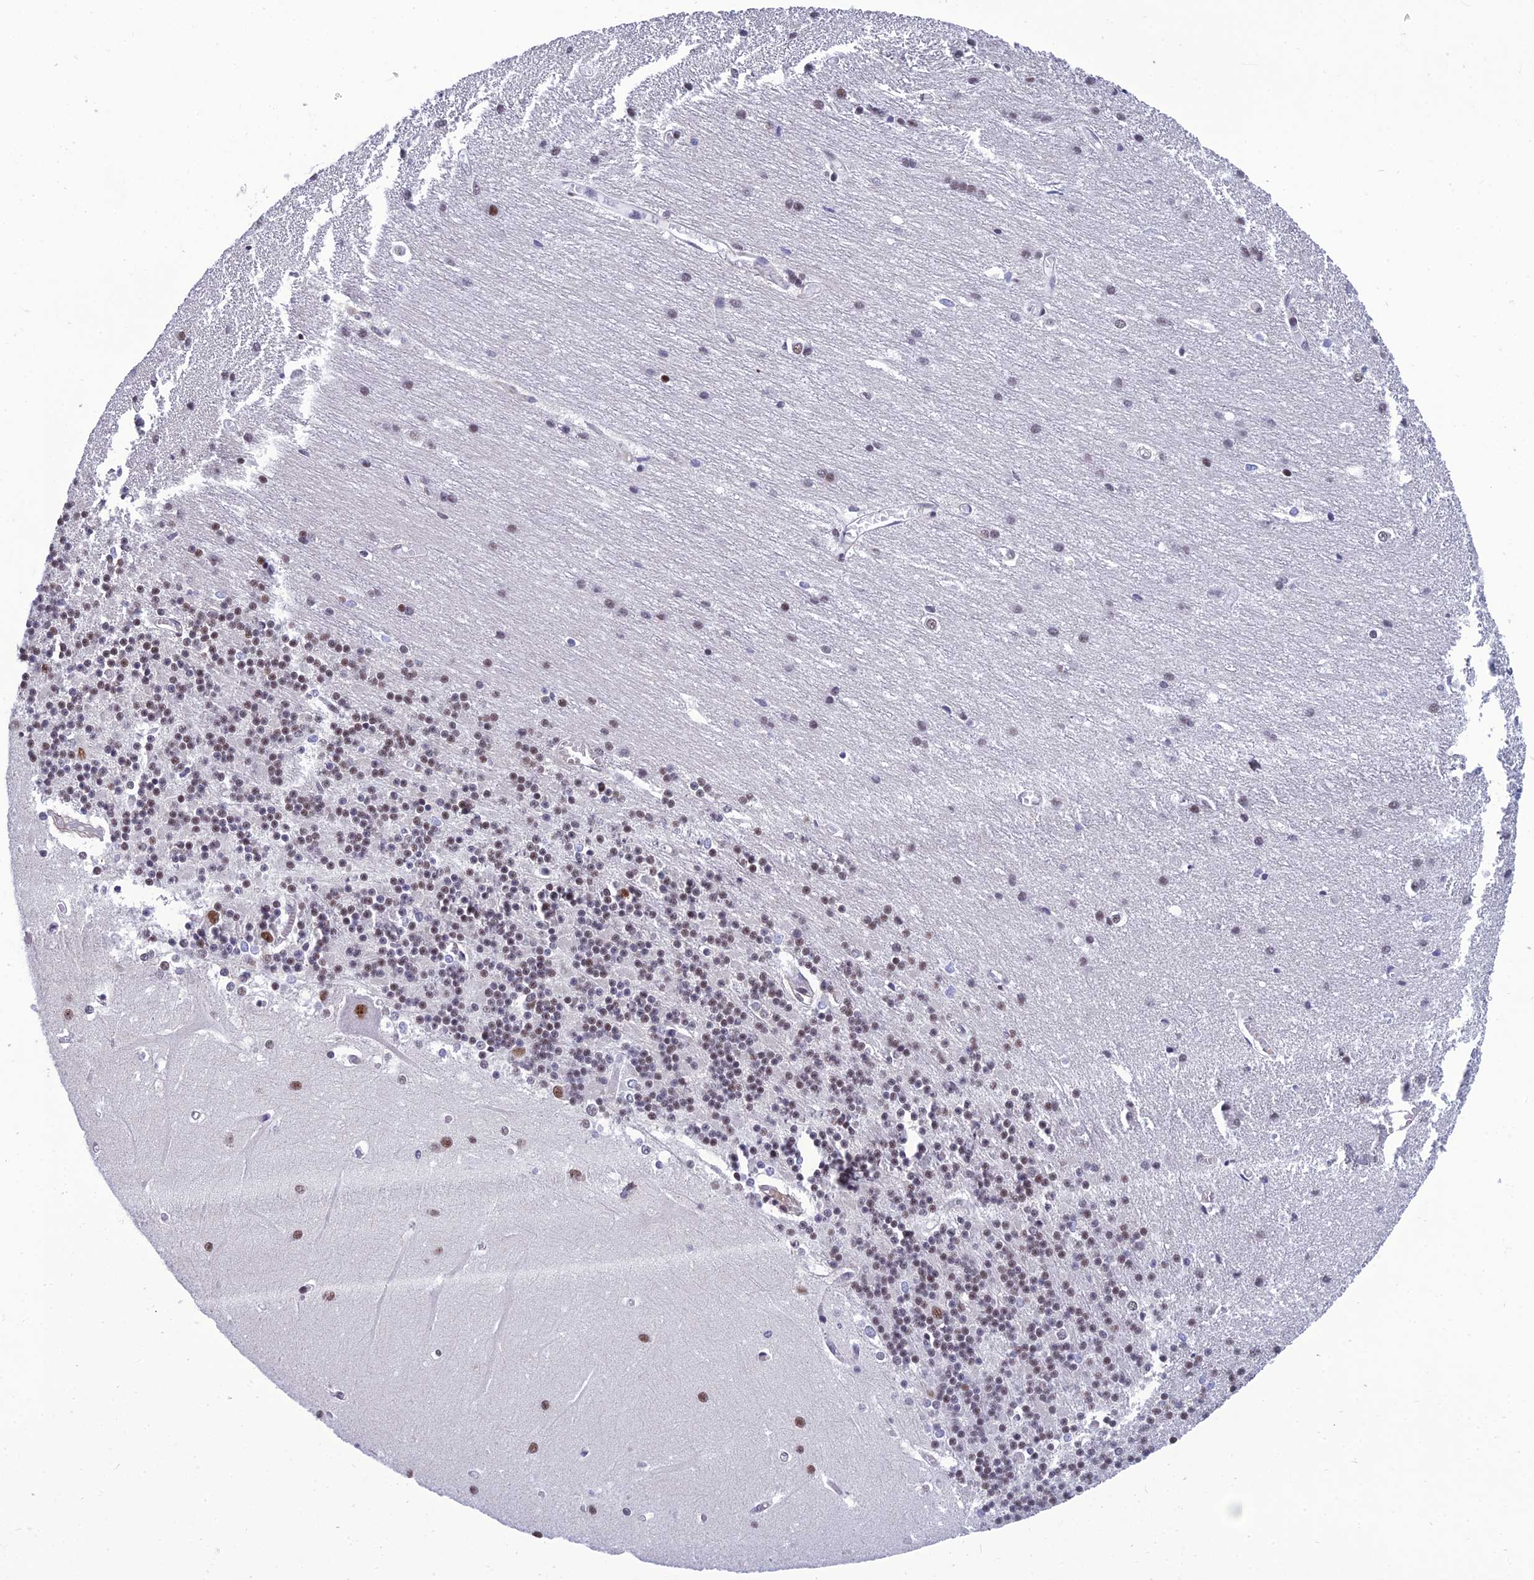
{"staining": {"intensity": "weak", "quantity": "25%-75%", "location": "nuclear"}, "tissue": "cerebellum", "cell_type": "Cells in granular layer", "image_type": "normal", "snomed": [{"axis": "morphology", "description": "Normal tissue, NOS"}, {"axis": "topography", "description": "Cerebellum"}], "caption": "Protein expression analysis of benign human cerebellum reveals weak nuclear expression in about 25%-75% of cells in granular layer.", "gene": "RSRC1", "patient": {"sex": "male", "age": 37}}